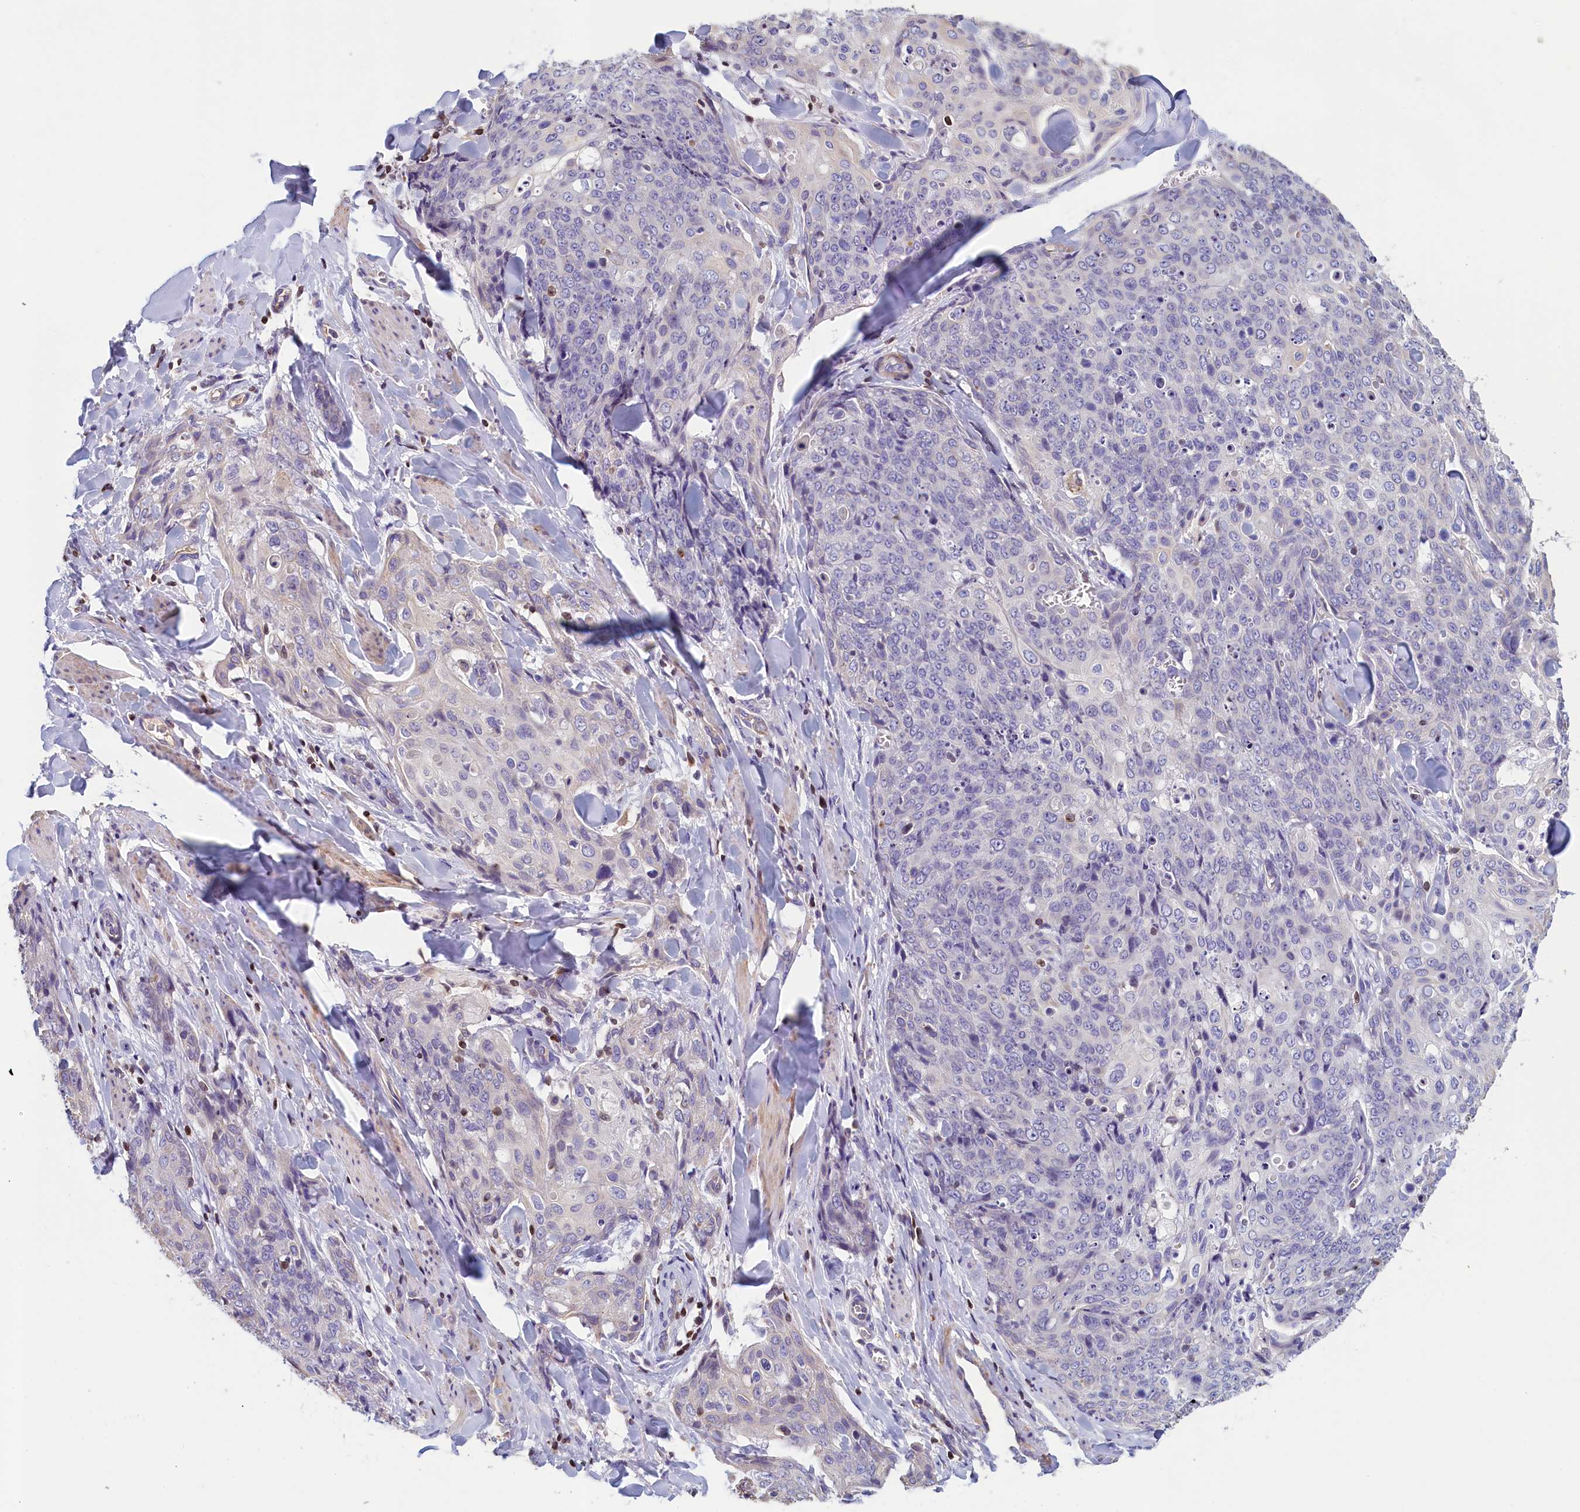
{"staining": {"intensity": "negative", "quantity": "none", "location": "none"}, "tissue": "skin cancer", "cell_type": "Tumor cells", "image_type": "cancer", "snomed": [{"axis": "morphology", "description": "Squamous cell carcinoma, NOS"}, {"axis": "topography", "description": "Skin"}, {"axis": "topography", "description": "Vulva"}], "caption": "A high-resolution histopathology image shows immunohistochemistry staining of skin cancer (squamous cell carcinoma), which shows no significant positivity in tumor cells.", "gene": "TRAF3IP3", "patient": {"sex": "female", "age": 85}}